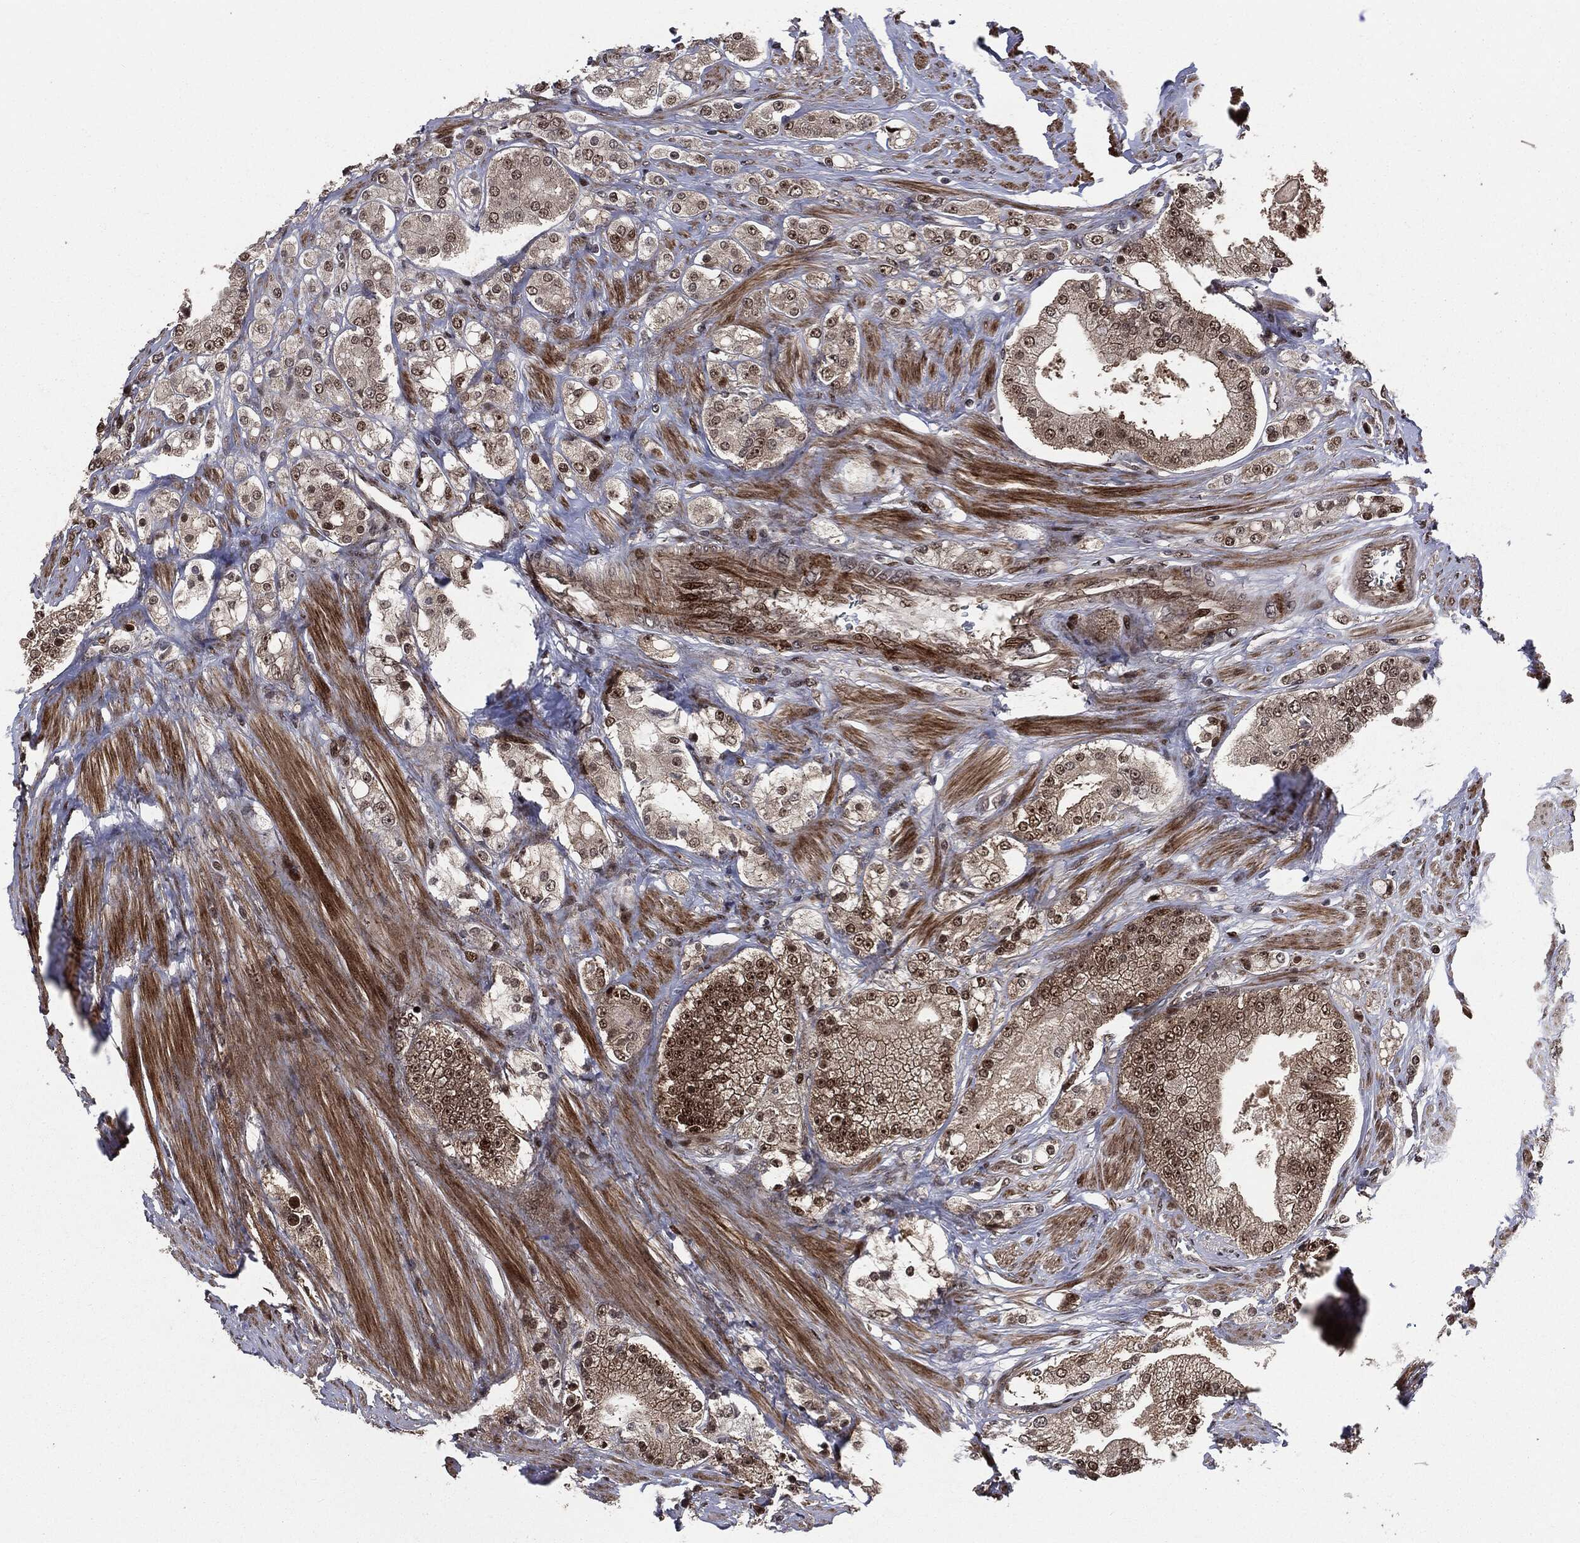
{"staining": {"intensity": "strong", "quantity": "<25%", "location": "cytoplasmic/membranous,nuclear"}, "tissue": "prostate cancer", "cell_type": "Tumor cells", "image_type": "cancer", "snomed": [{"axis": "morphology", "description": "Adenocarcinoma, NOS"}, {"axis": "topography", "description": "Prostate and seminal vesicle, NOS"}, {"axis": "topography", "description": "Prostate"}], "caption": "Immunohistochemistry (IHC) of prostate cancer reveals medium levels of strong cytoplasmic/membranous and nuclear staining in about <25% of tumor cells. Using DAB (3,3'-diaminobenzidine) (brown) and hematoxylin (blue) stains, captured at high magnification using brightfield microscopy.", "gene": "SMAD4", "patient": {"sex": "male", "age": 67}}